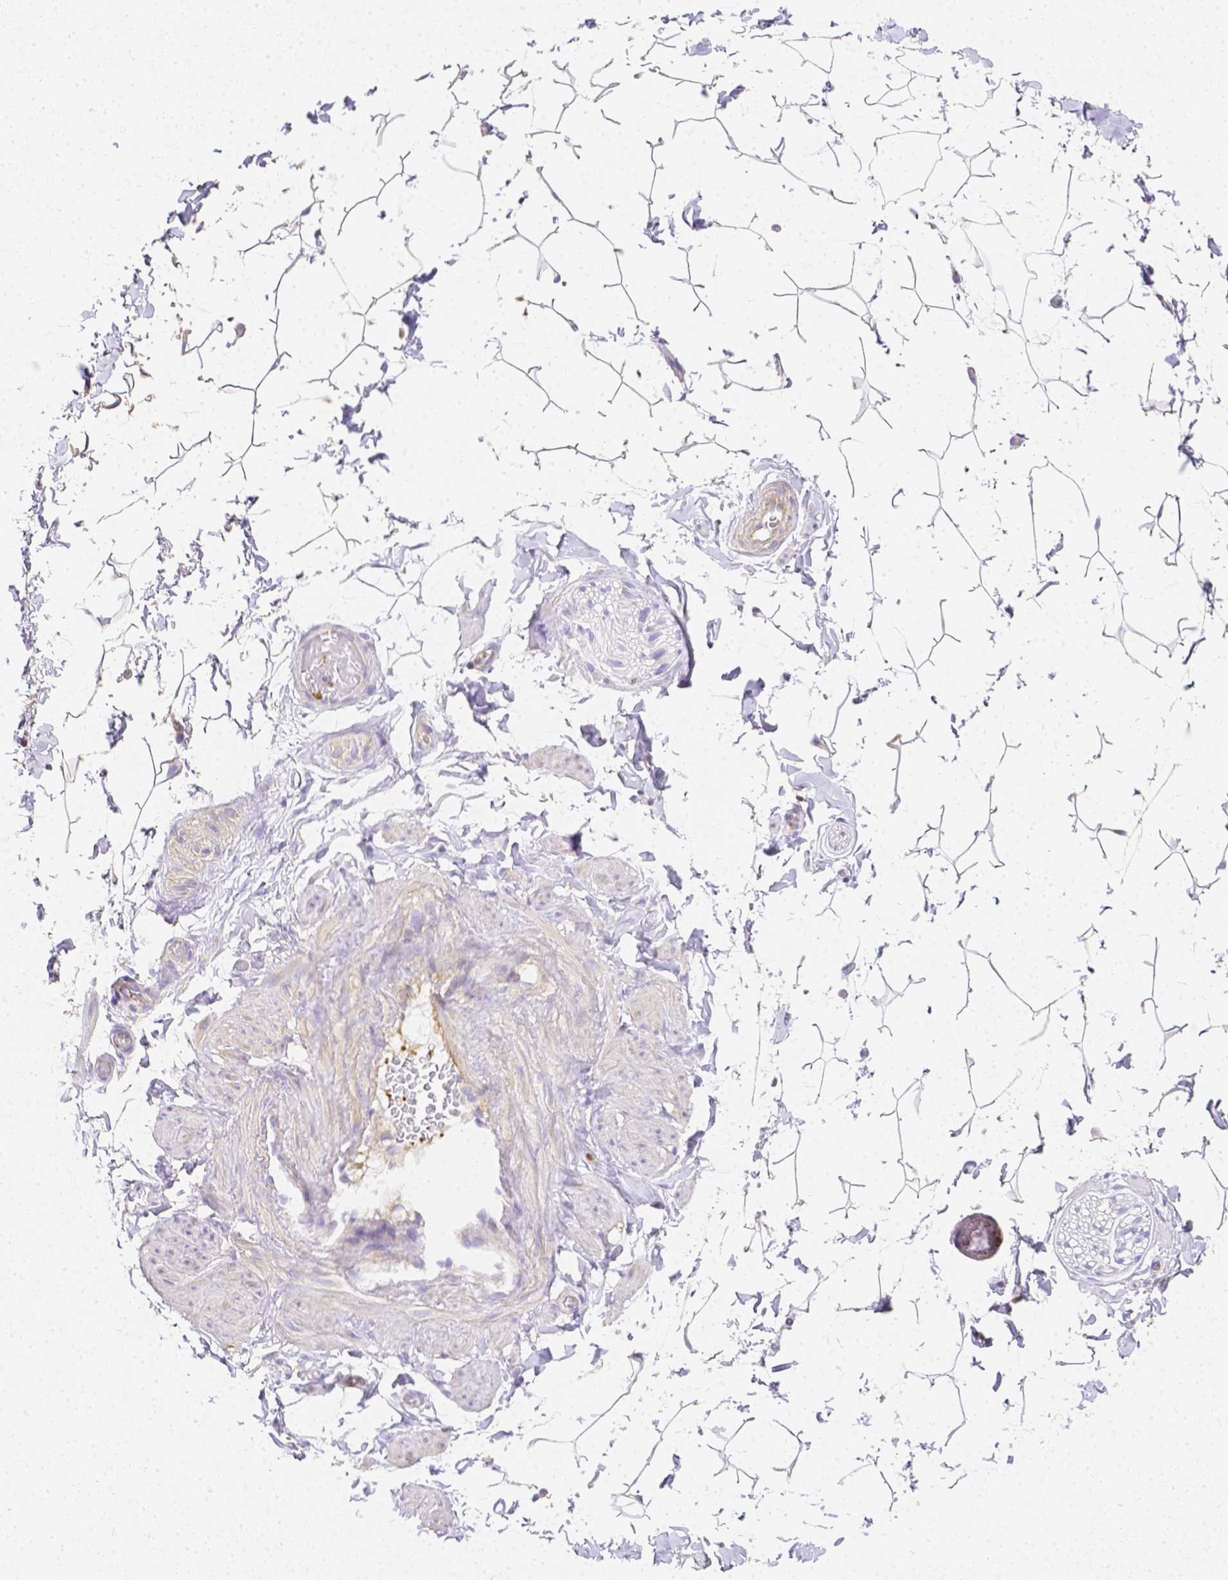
{"staining": {"intensity": "negative", "quantity": "none", "location": "none"}, "tissue": "adipose tissue", "cell_type": "Adipocytes", "image_type": "normal", "snomed": [{"axis": "morphology", "description": "Normal tissue, NOS"}, {"axis": "topography", "description": "Epididymis"}, {"axis": "topography", "description": "Peripheral nerve tissue"}], "caption": "Immunohistochemical staining of unremarkable human adipose tissue reveals no significant positivity in adipocytes. (Stains: DAB immunohistochemistry with hematoxylin counter stain, Microscopy: brightfield microscopy at high magnification).", "gene": "ASAH2B", "patient": {"sex": "male", "age": 32}}